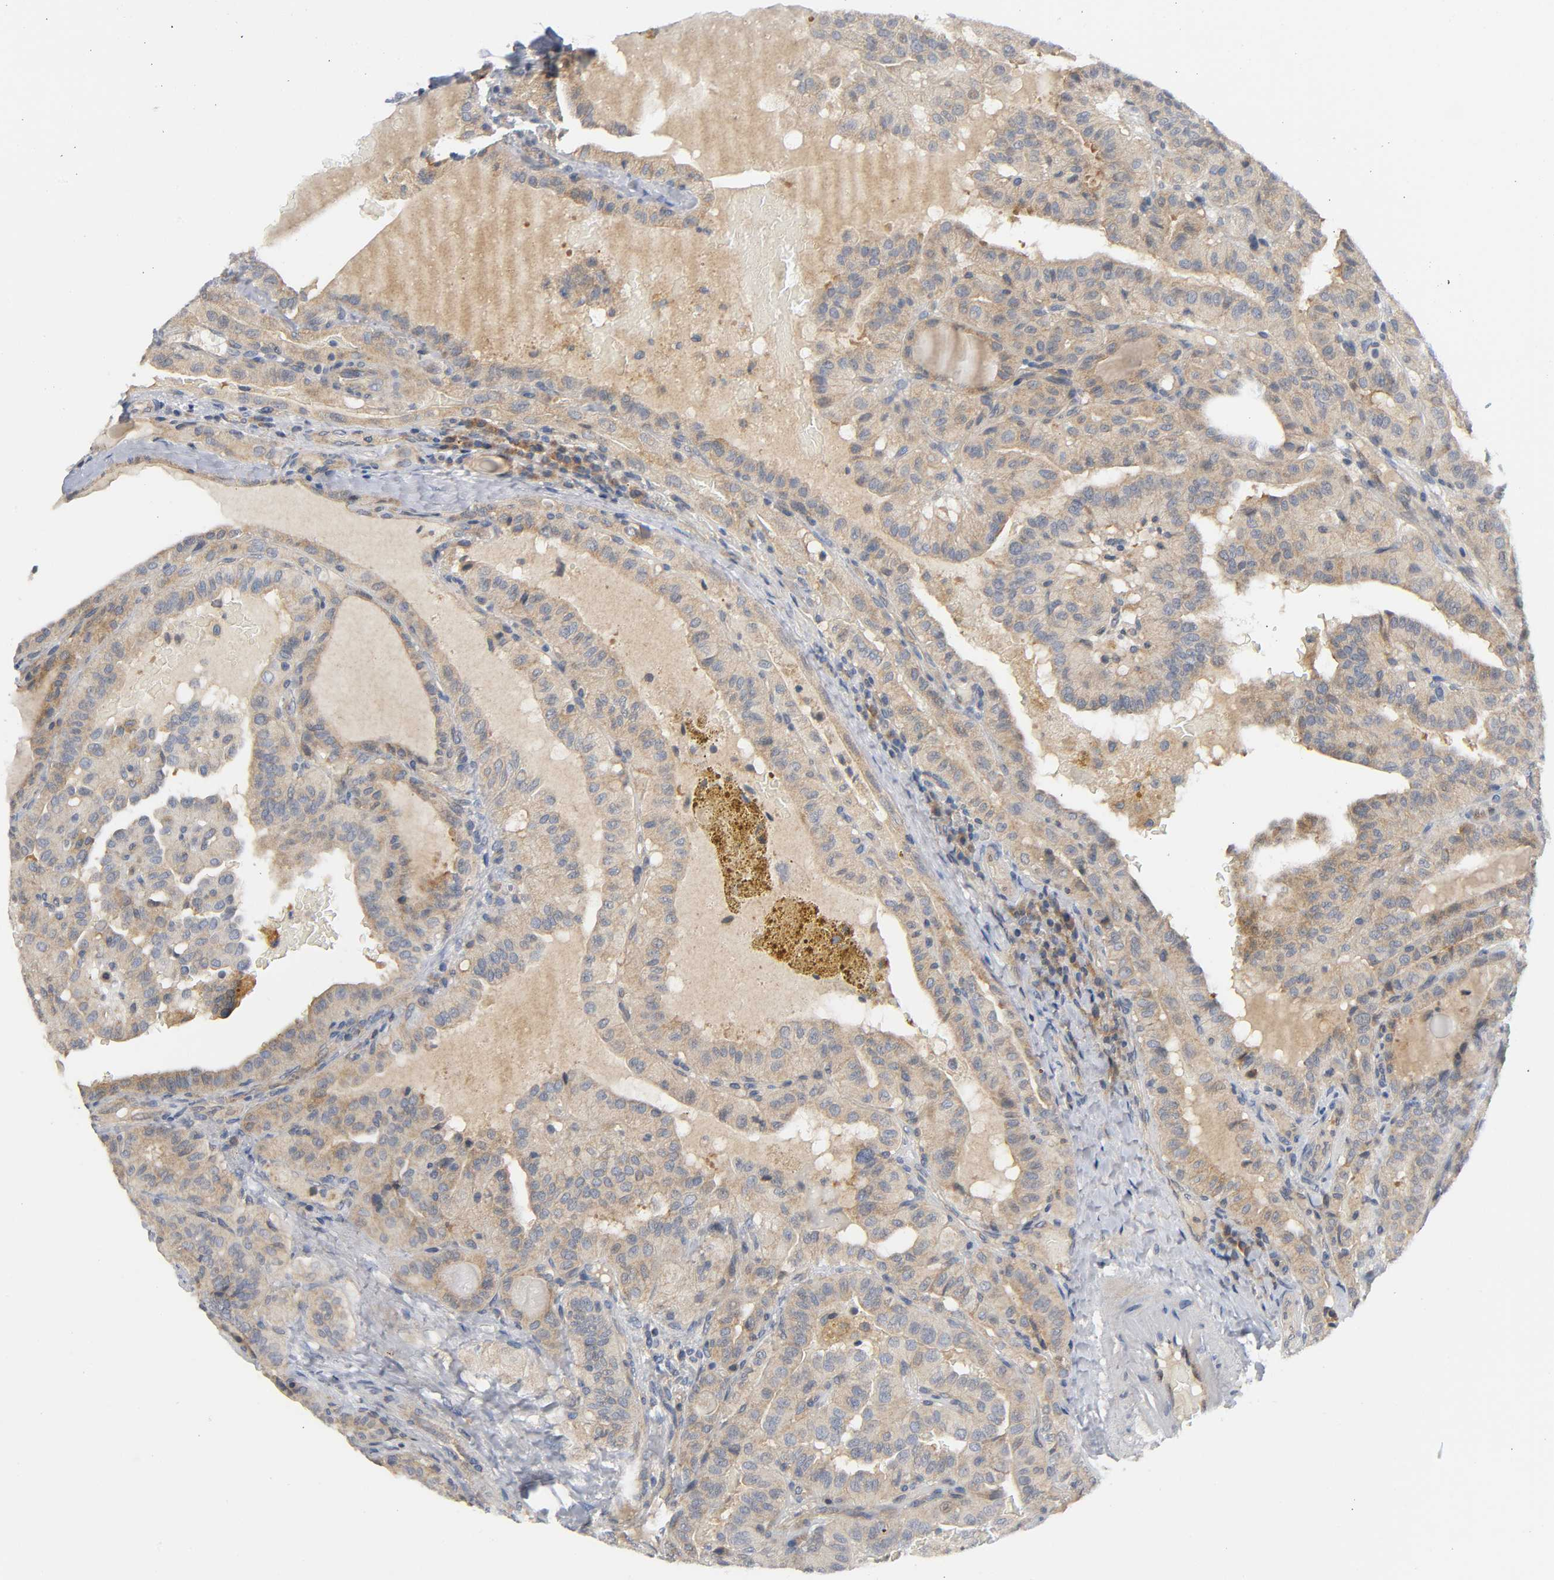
{"staining": {"intensity": "moderate", "quantity": ">75%", "location": "cytoplasmic/membranous"}, "tissue": "thyroid cancer", "cell_type": "Tumor cells", "image_type": "cancer", "snomed": [{"axis": "morphology", "description": "Papillary adenocarcinoma, NOS"}, {"axis": "topography", "description": "Thyroid gland"}], "caption": "High-magnification brightfield microscopy of thyroid cancer stained with DAB (brown) and counterstained with hematoxylin (blue). tumor cells exhibit moderate cytoplasmic/membranous staining is identified in approximately>75% of cells.", "gene": "HDAC6", "patient": {"sex": "male", "age": 77}}